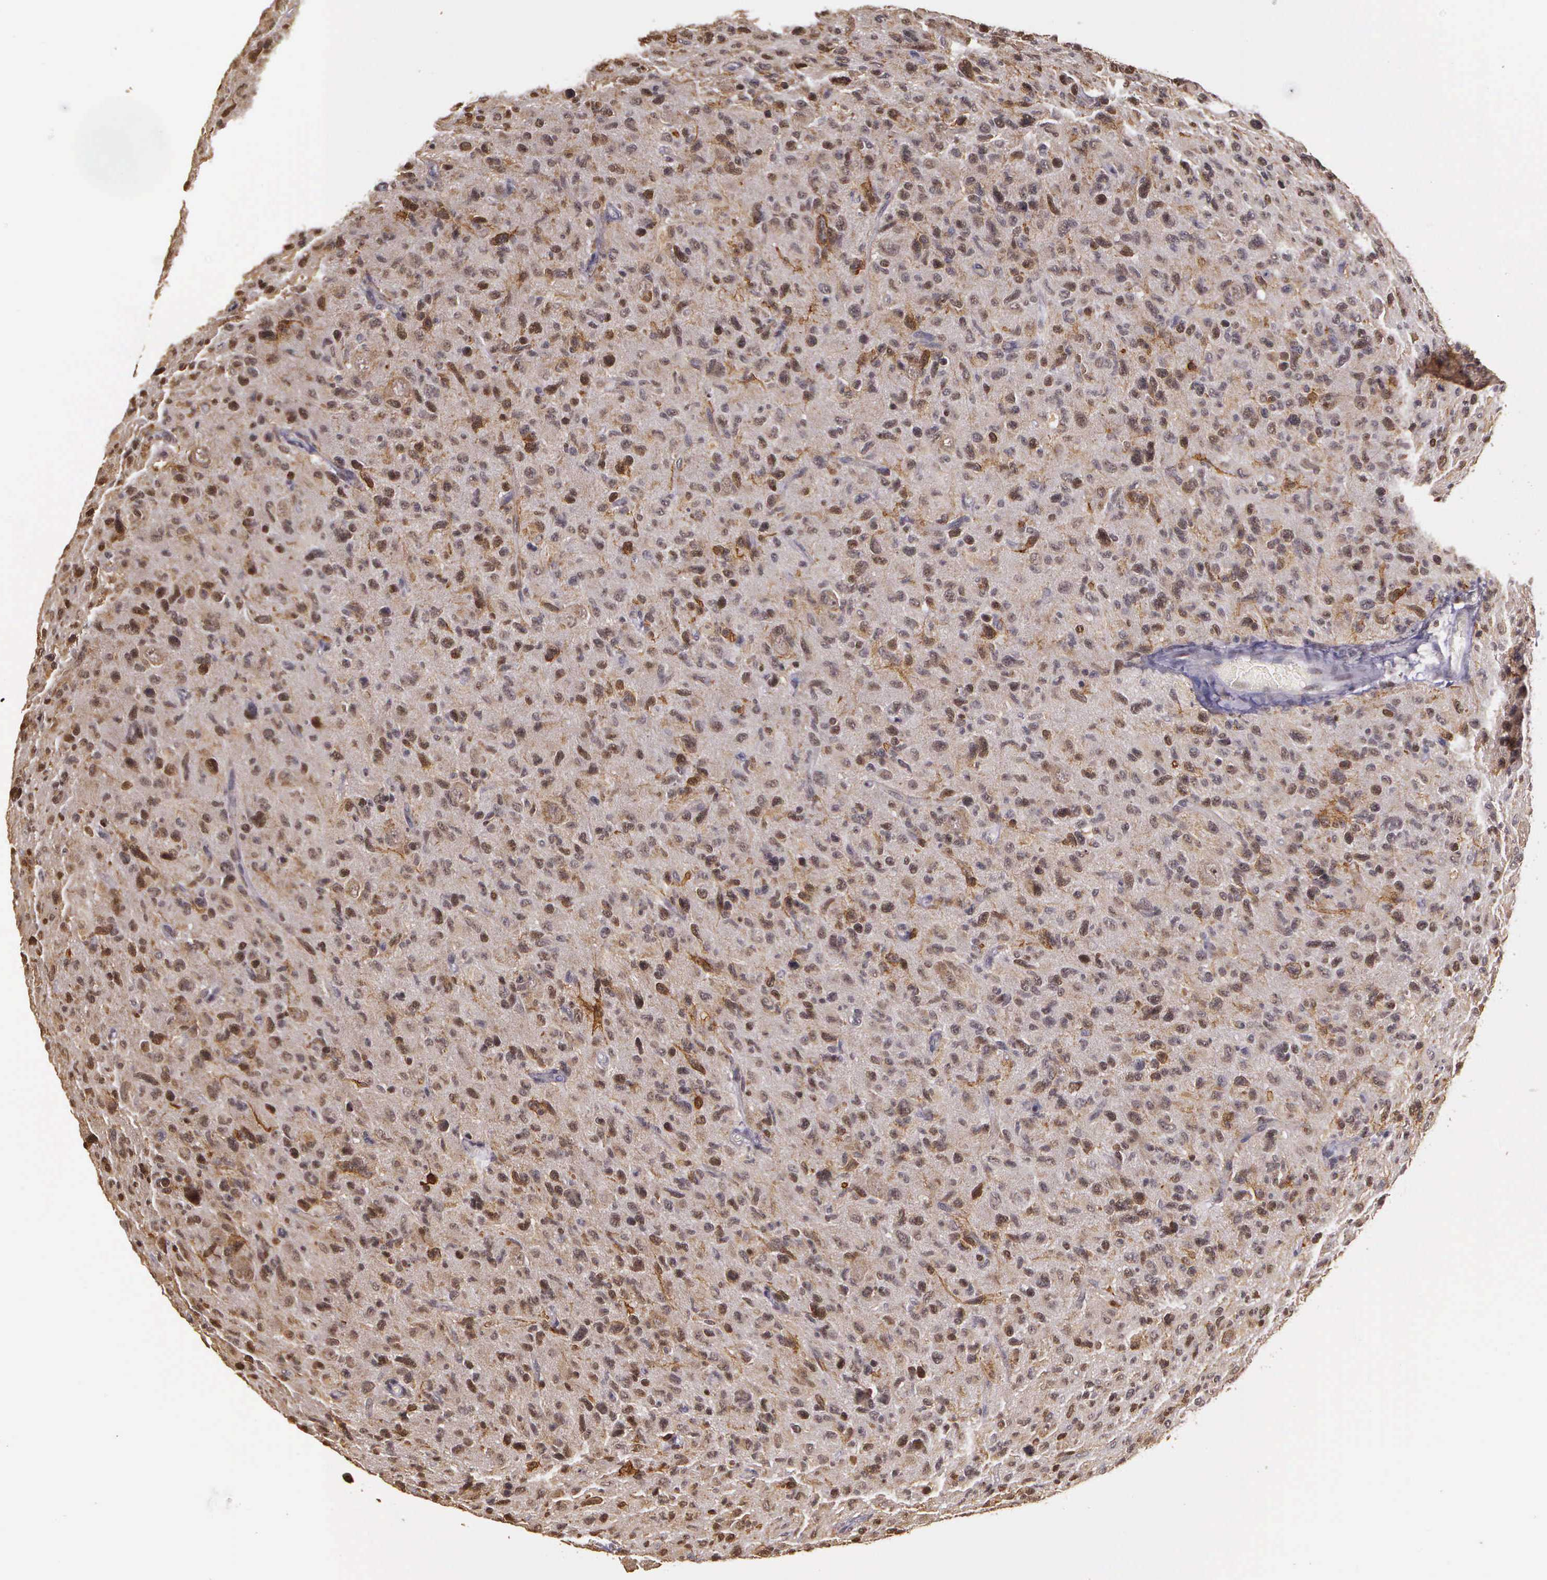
{"staining": {"intensity": "weak", "quantity": ">75%", "location": "nuclear"}, "tissue": "glioma", "cell_type": "Tumor cells", "image_type": "cancer", "snomed": [{"axis": "morphology", "description": "Glioma, malignant, High grade"}, {"axis": "topography", "description": "Brain"}], "caption": "Immunohistochemistry image of malignant glioma (high-grade) stained for a protein (brown), which exhibits low levels of weak nuclear staining in approximately >75% of tumor cells.", "gene": "ARMCX5", "patient": {"sex": "female", "age": 60}}